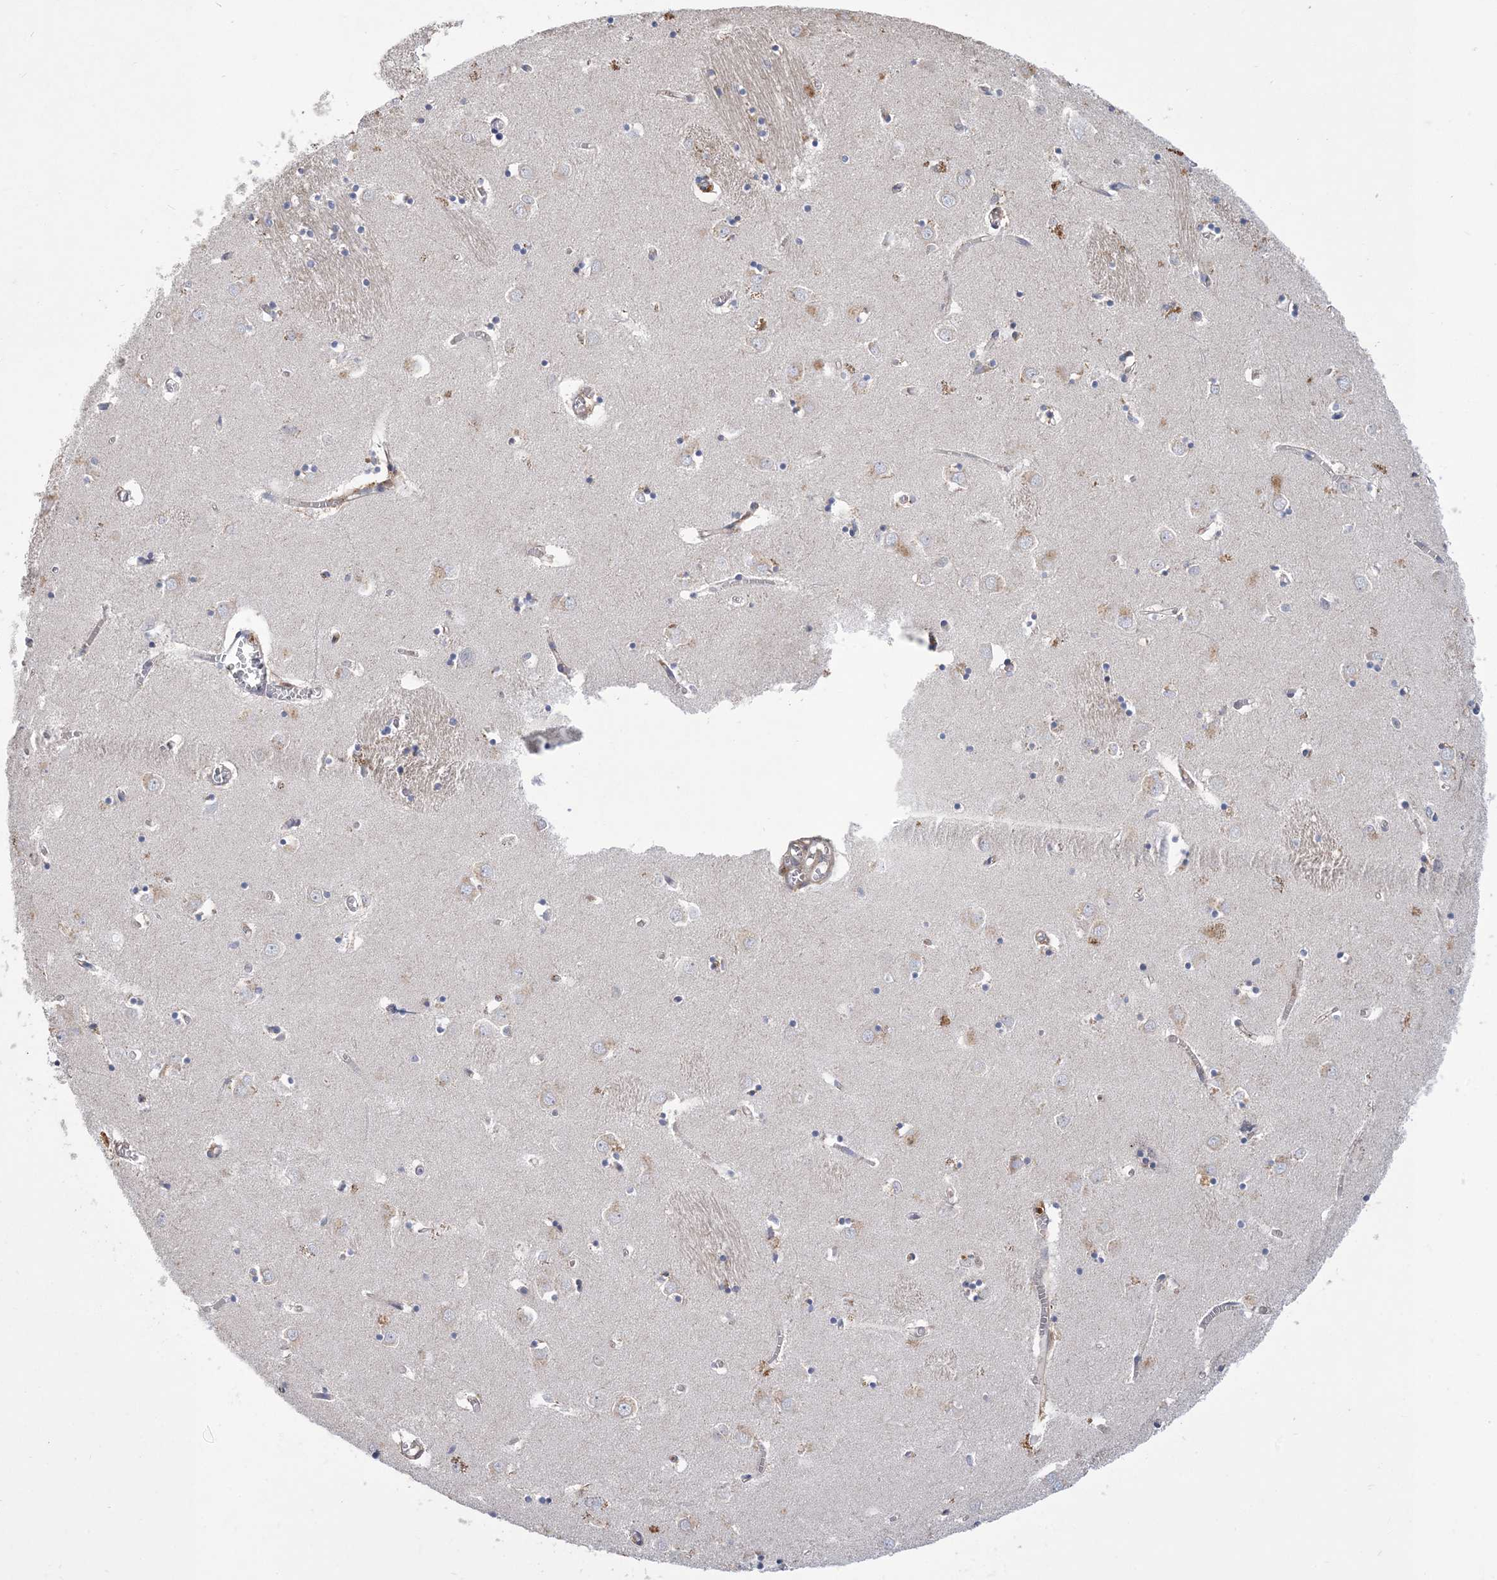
{"staining": {"intensity": "negative", "quantity": "none", "location": "none"}, "tissue": "caudate", "cell_type": "Glial cells", "image_type": "normal", "snomed": [{"axis": "morphology", "description": "Normal tissue, NOS"}, {"axis": "topography", "description": "Lateral ventricle wall"}], "caption": "This is a micrograph of immunohistochemistry (IHC) staining of benign caudate, which shows no staining in glial cells. (DAB (3,3'-diaminobenzidine) immunohistochemistry with hematoxylin counter stain).", "gene": "TSPEAR", "patient": {"sex": "male", "age": 70}}